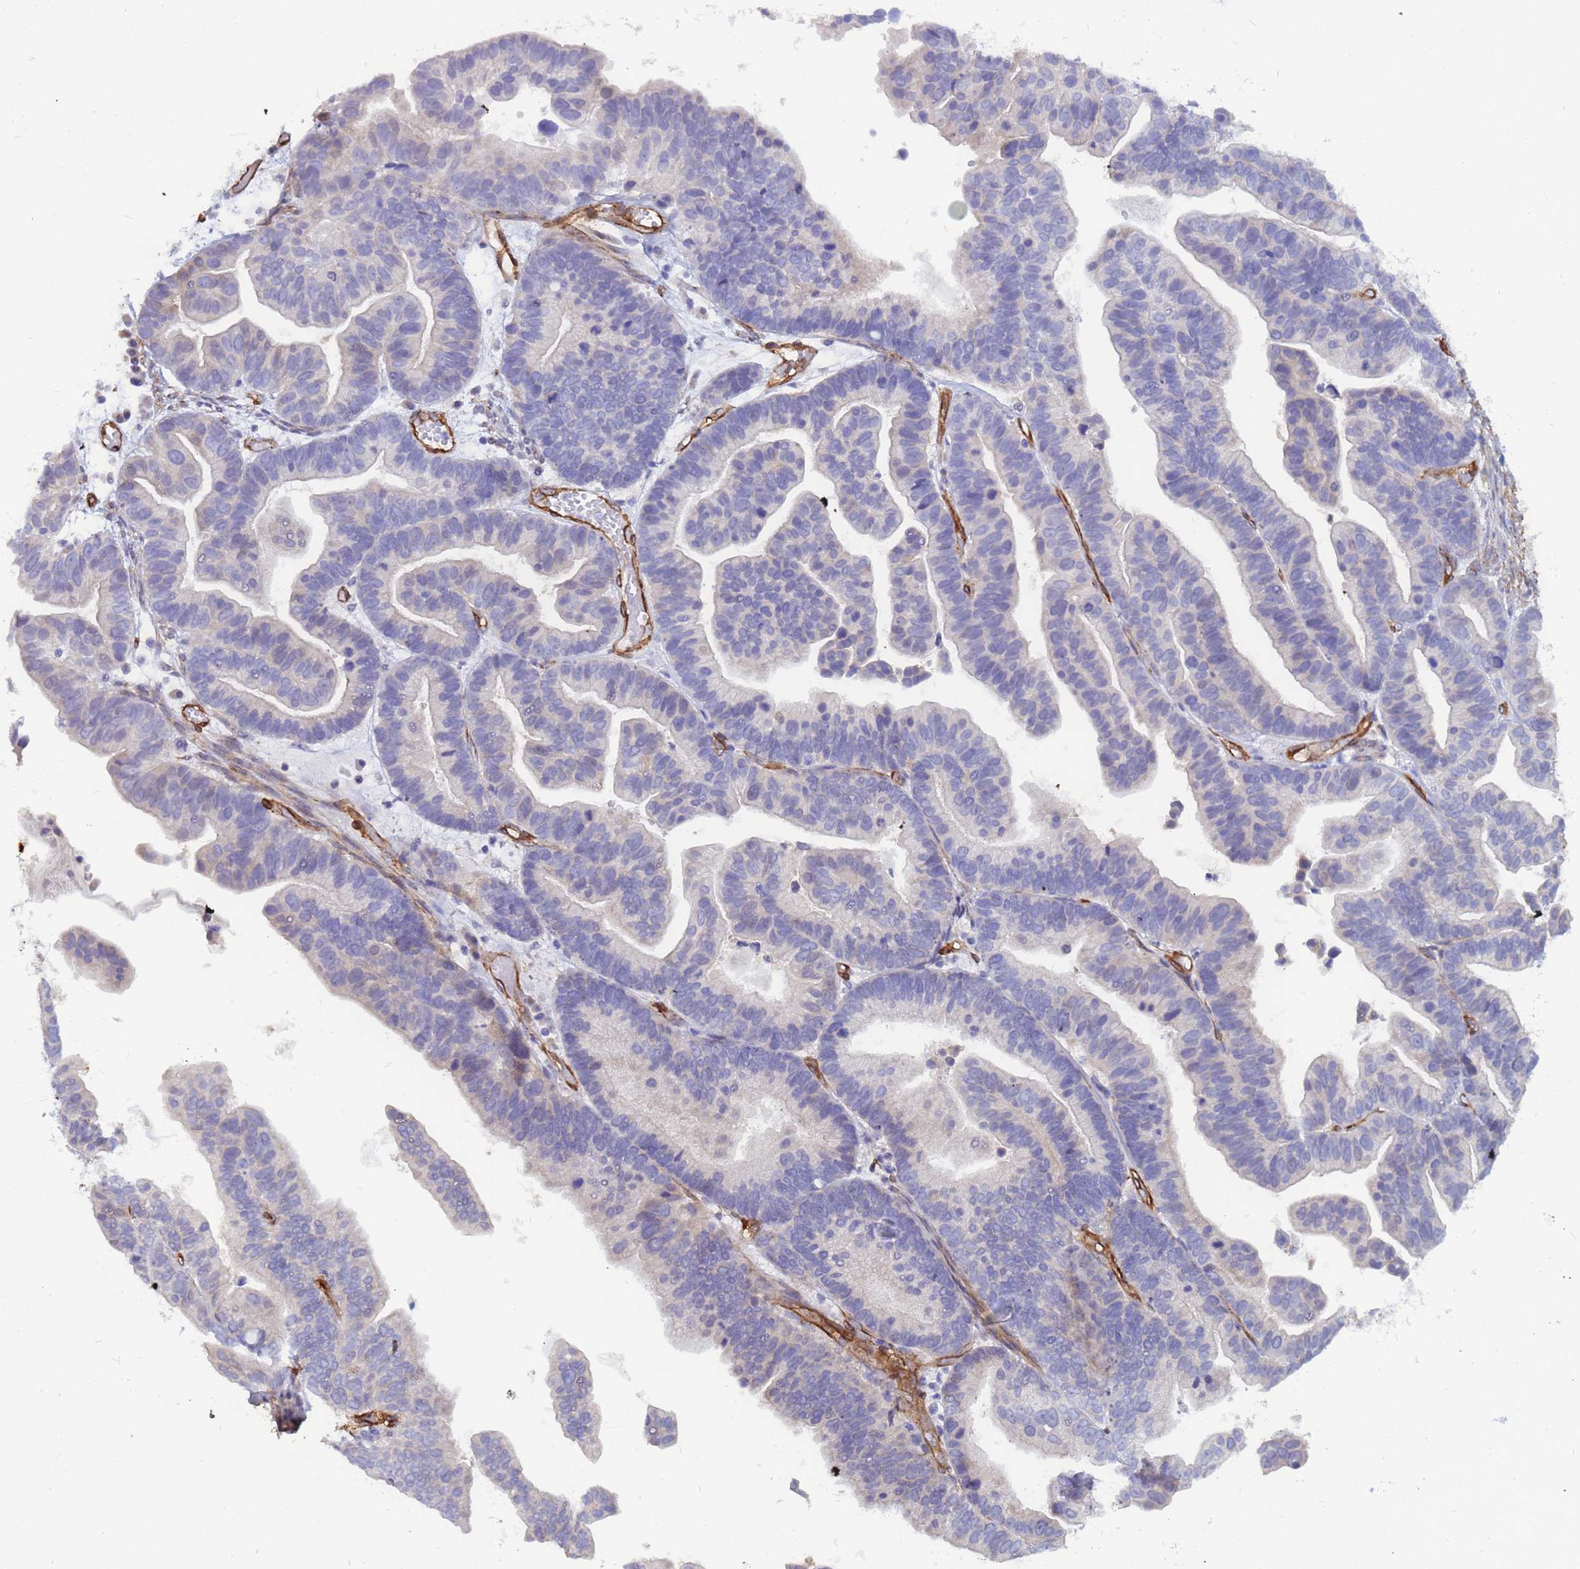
{"staining": {"intensity": "negative", "quantity": "none", "location": "none"}, "tissue": "ovarian cancer", "cell_type": "Tumor cells", "image_type": "cancer", "snomed": [{"axis": "morphology", "description": "Cystadenocarcinoma, serous, NOS"}, {"axis": "topography", "description": "Ovary"}], "caption": "The image displays no significant positivity in tumor cells of serous cystadenocarcinoma (ovarian). Nuclei are stained in blue.", "gene": "EHD2", "patient": {"sex": "female", "age": 56}}